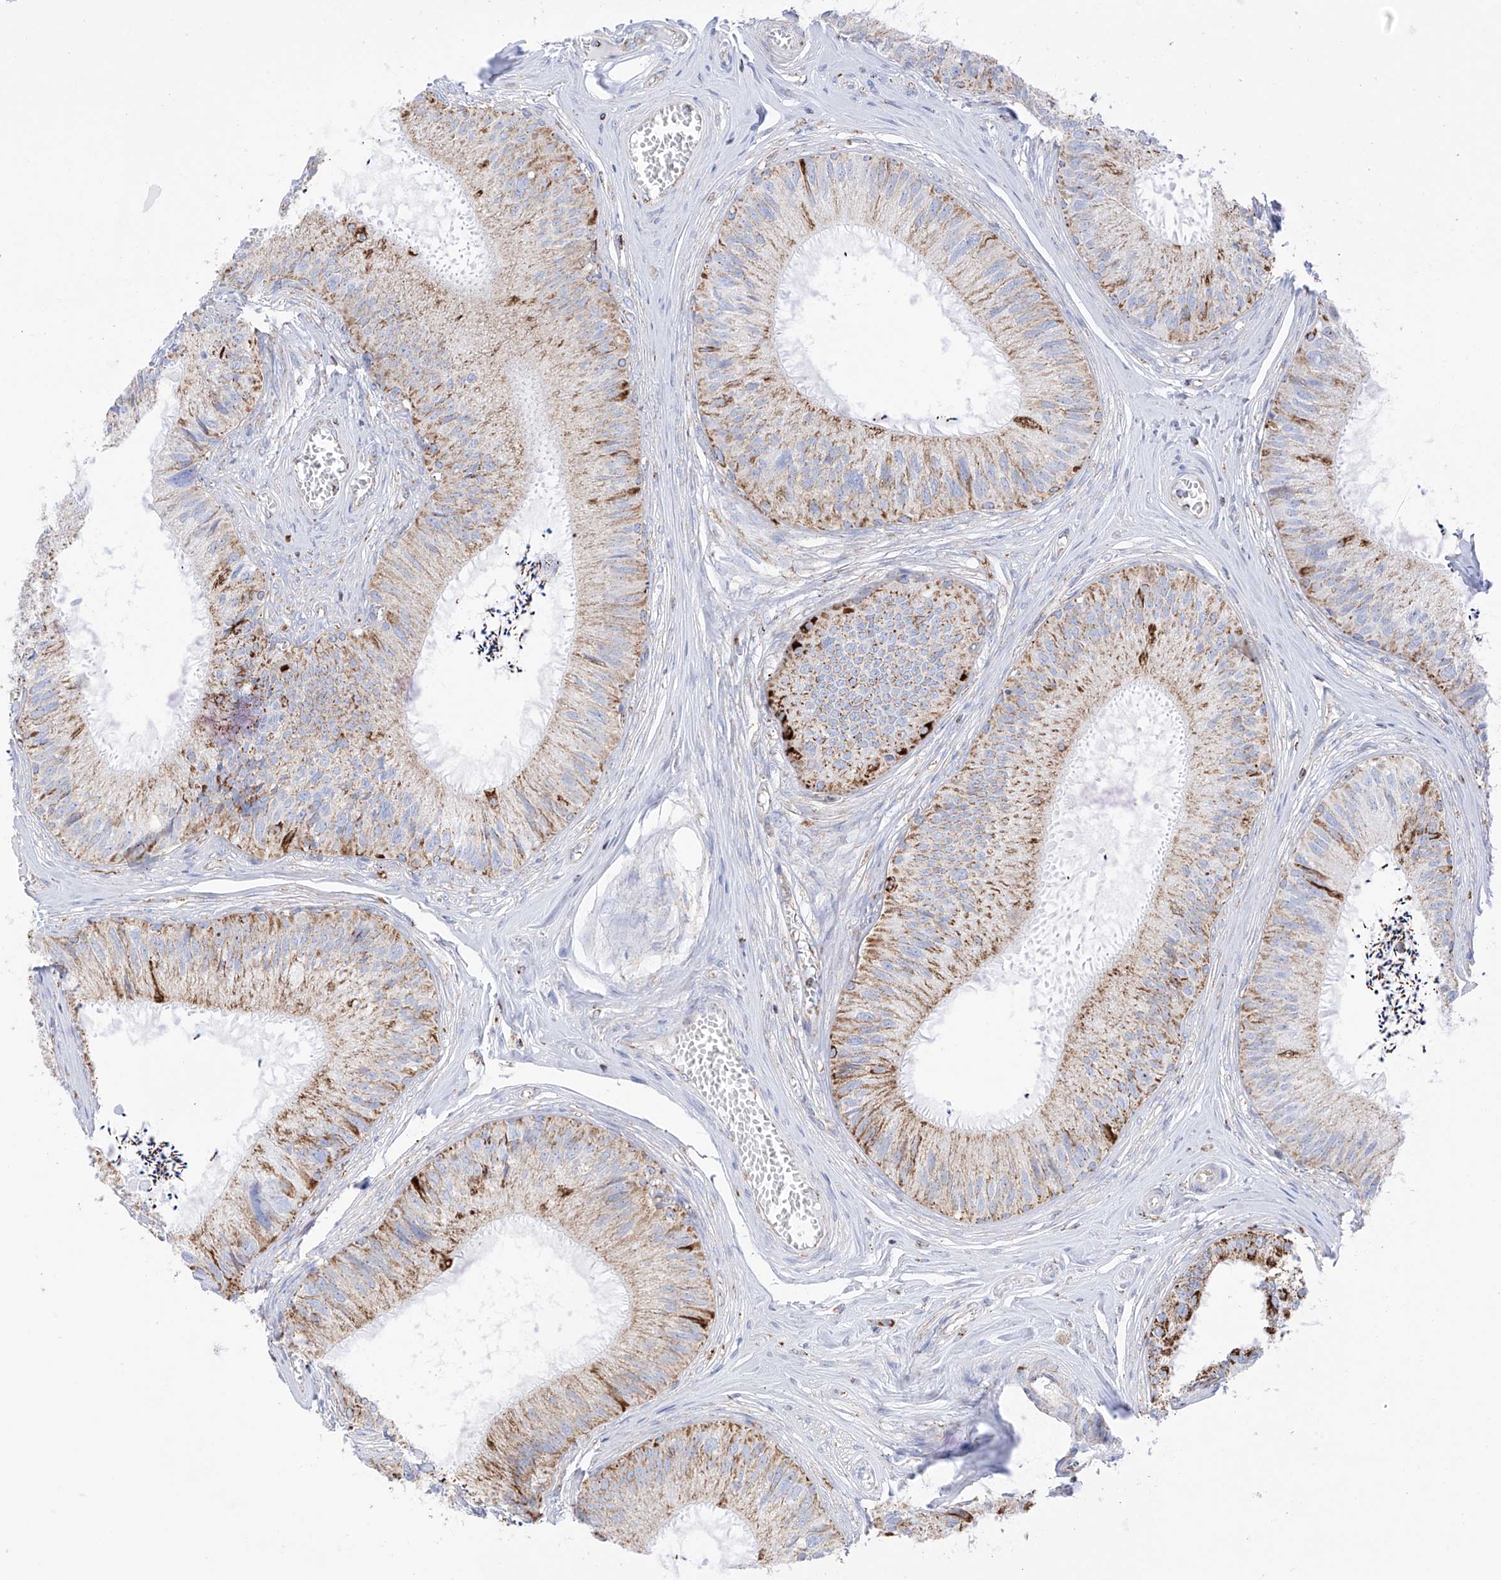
{"staining": {"intensity": "strong", "quantity": "<25%", "location": "cytoplasmic/membranous"}, "tissue": "epididymis", "cell_type": "Glandular cells", "image_type": "normal", "snomed": [{"axis": "morphology", "description": "Normal tissue, NOS"}, {"axis": "topography", "description": "Epididymis"}], "caption": "Immunohistochemistry photomicrograph of benign epididymis stained for a protein (brown), which displays medium levels of strong cytoplasmic/membranous expression in approximately <25% of glandular cells.", "gene": "XKR3", "patient": {"sex": "male", "age": 79}}